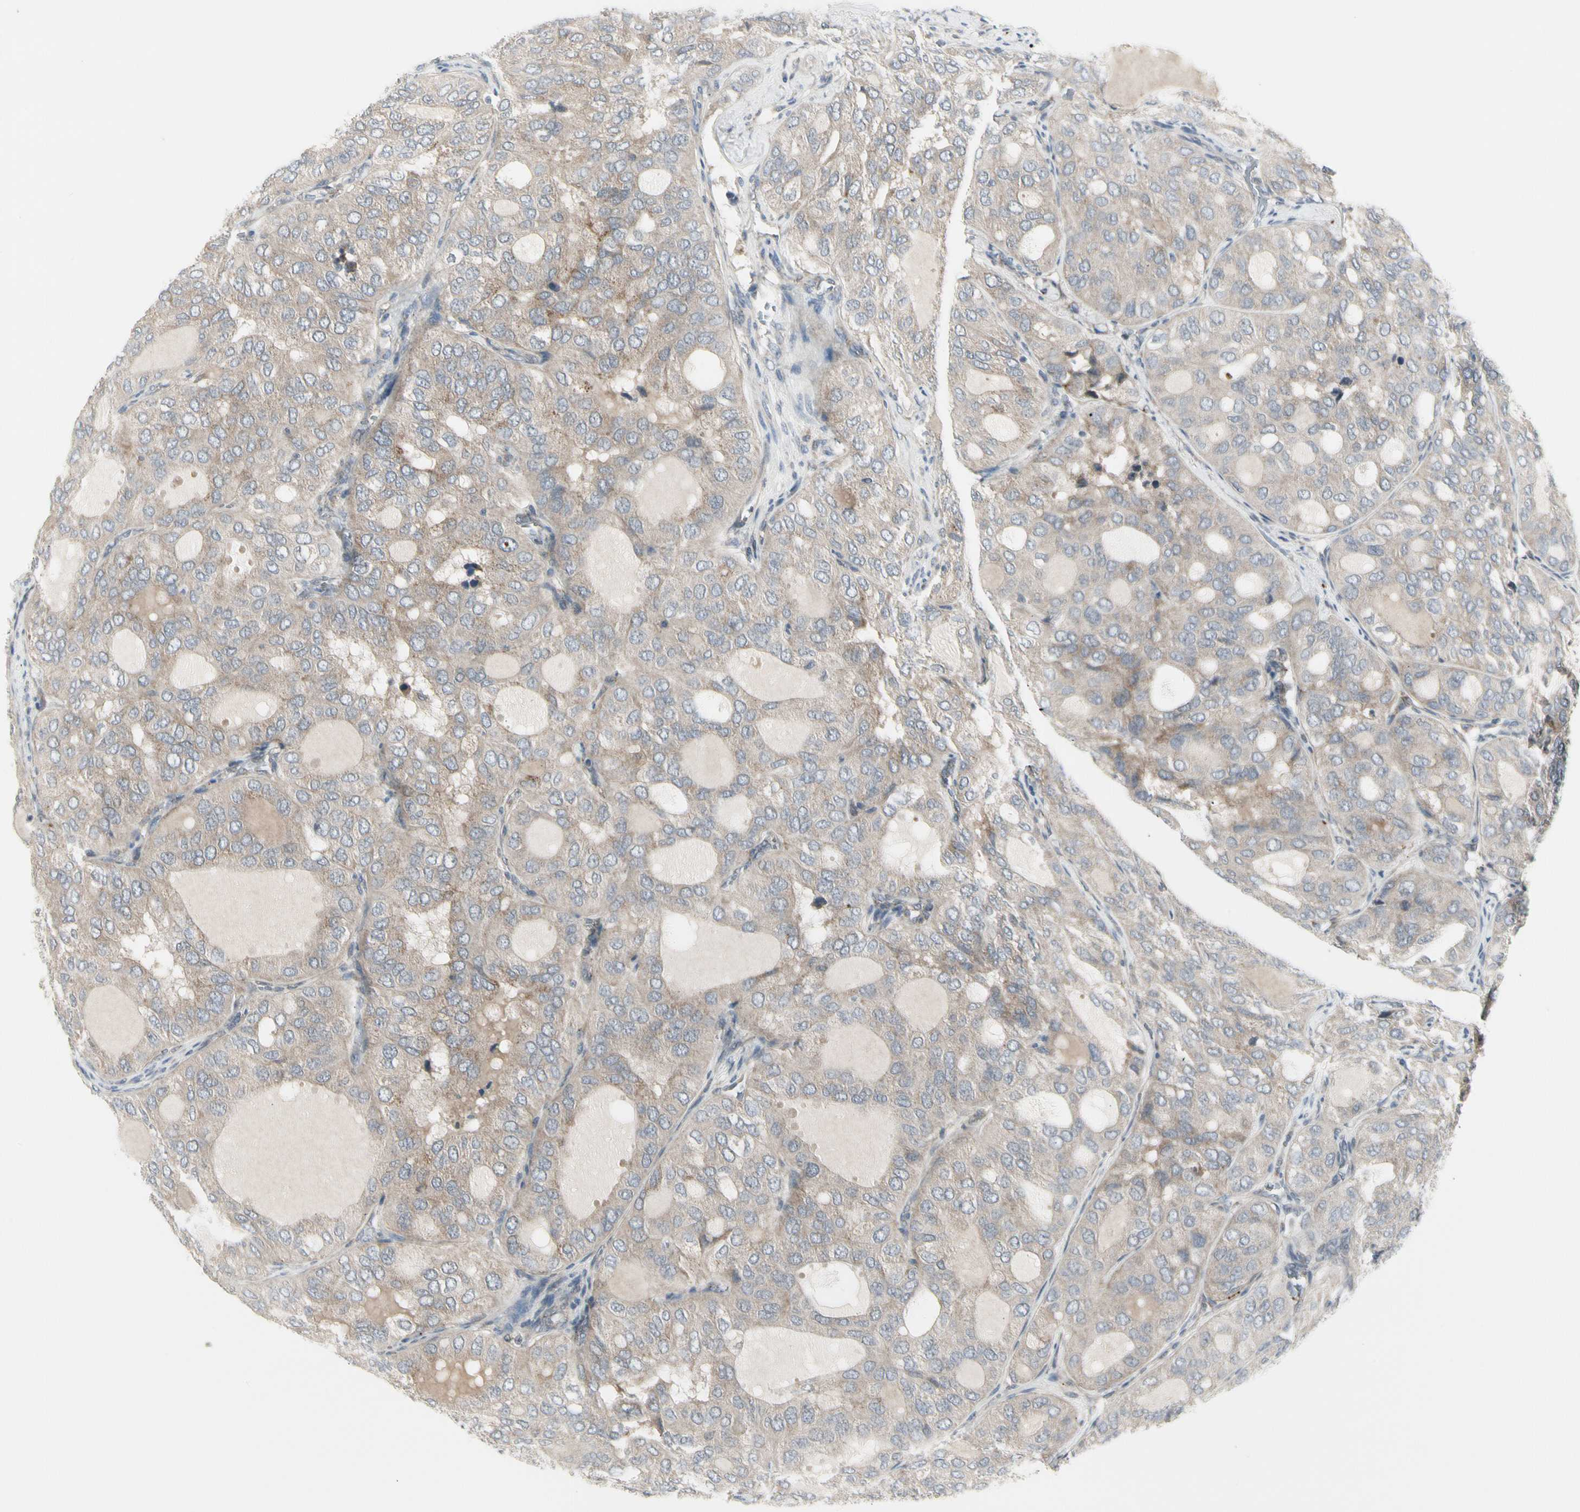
{"staining": {"intensity": "weak", "quantity": "<25%", "location": "cytoplasmic/membranous"}, "tissue": "thyroid cancer", "cell_type": "Tumor cells", "image_type": "cancer", "snomed": [{"axis": "morphology", "description": "Follicular adenoma carcinoma, NOS"}, {"axis": "topography", "description": "Thyroid gland"}], "caption": "Tumor cells show no significant protein staining in thyroid cancer (follicular adenoma carcinoma).", "gene": "GRN", "patient": {"sex": "male", "age": 75}}